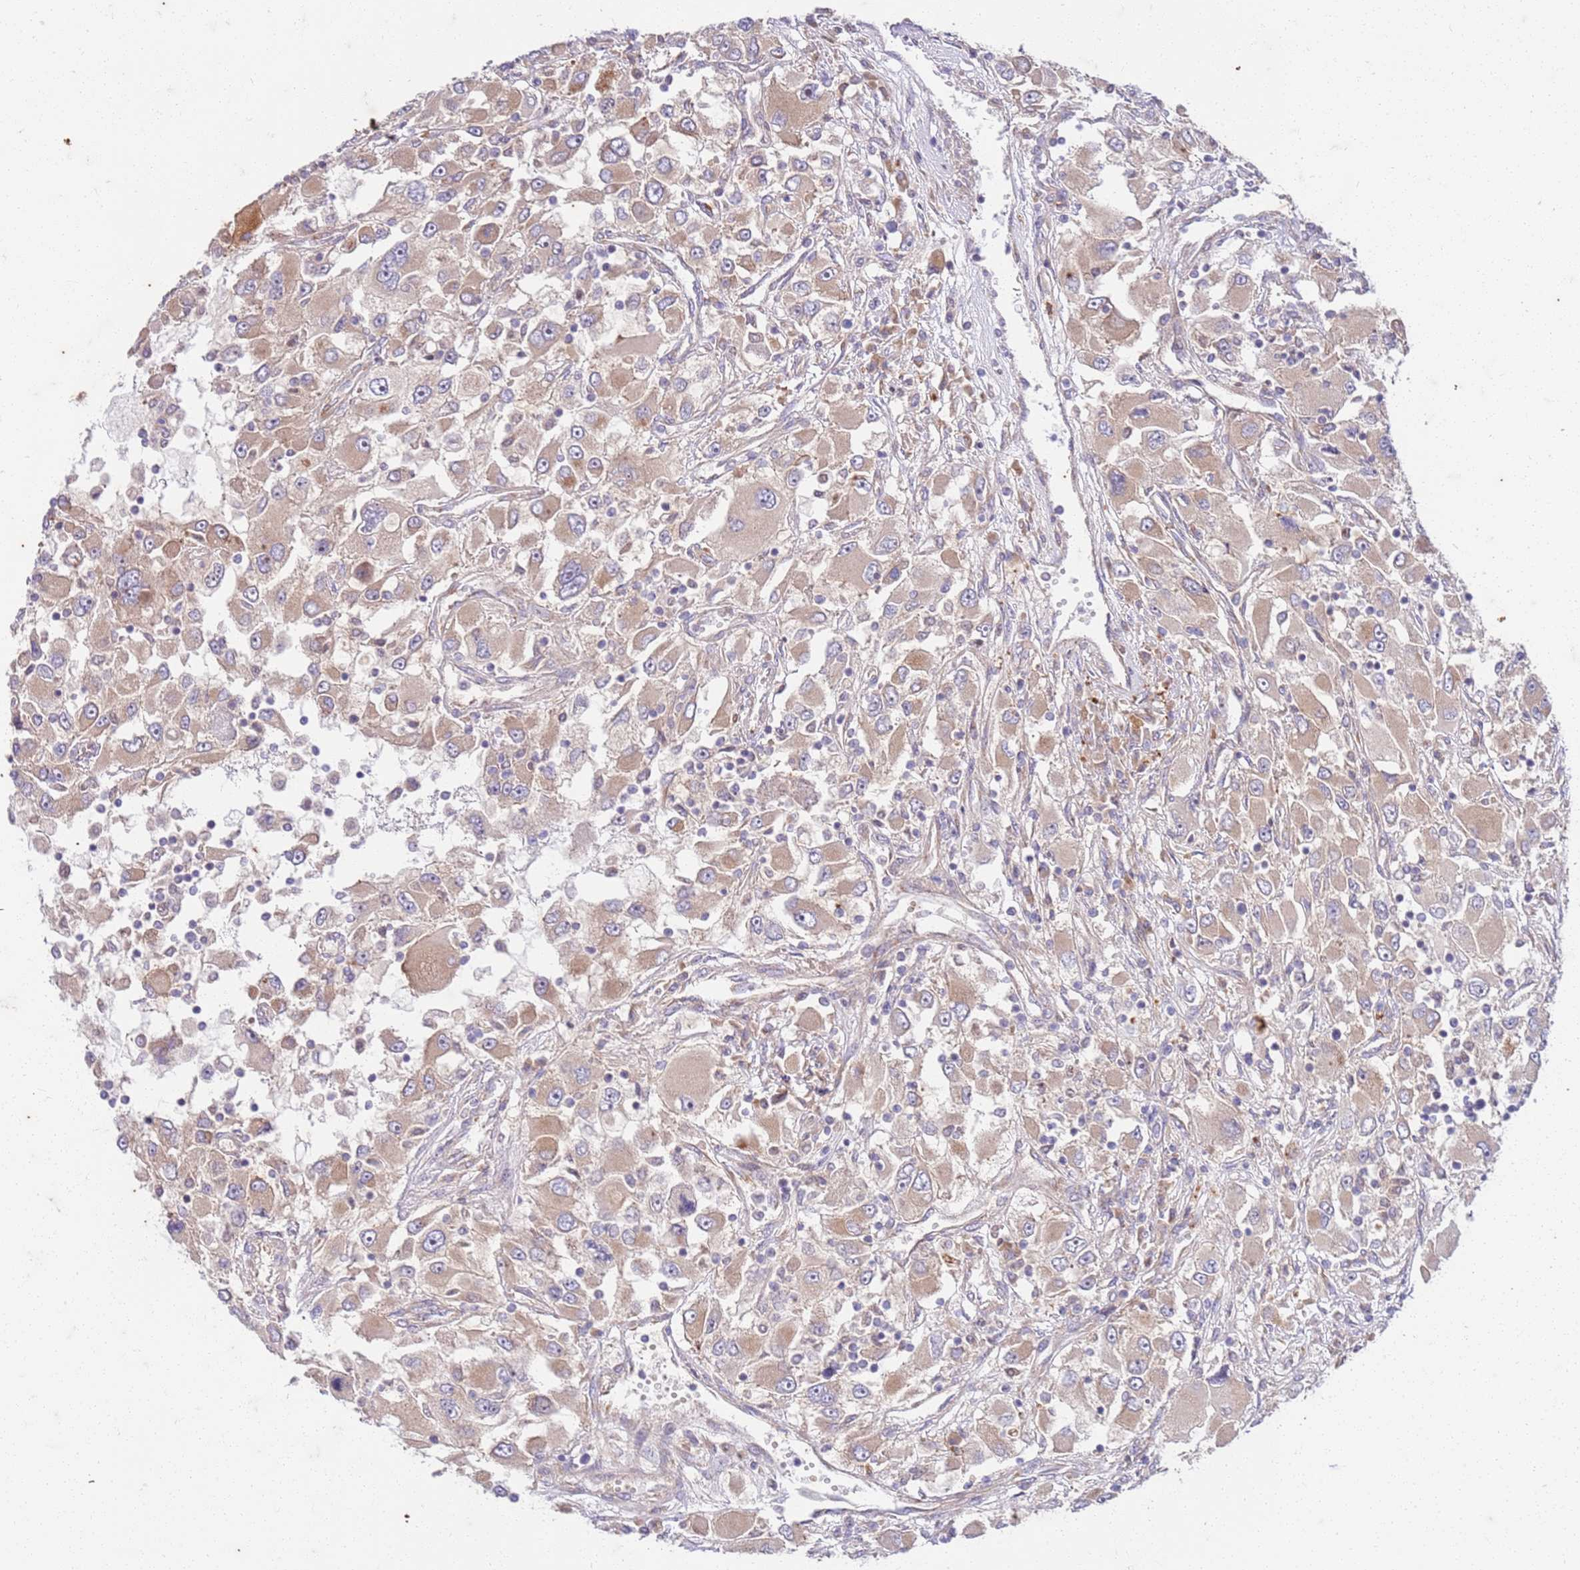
{"staining": {"intensity": "weak", "quantity": ">75%", "location": "cytoplasmic/membranous"}, "tissue": "renal cancer", "cell_type": "Tumor cells", "image_type": "cancer", "snomed": [{"axis": "morphology", "description": "Adenocarcinoma, NOS"}, {"axis": "topography", "description": "Kidney"}], "caption": "DAB immunohistochemical staining of human adenocarcinoma (renal) demonstrates weak cytoplasmic/membranous protein staining in approximately >75% of tumor cells. The staining was performed using DAB (3,3'-diaminobenzidine) to visualize the protein expression in brown, while the nuclei were stained in blue with hematoxylin (Magnification: 20x).", "gene": "OSBP", "patient": {"sex": "female", "age": 52}}